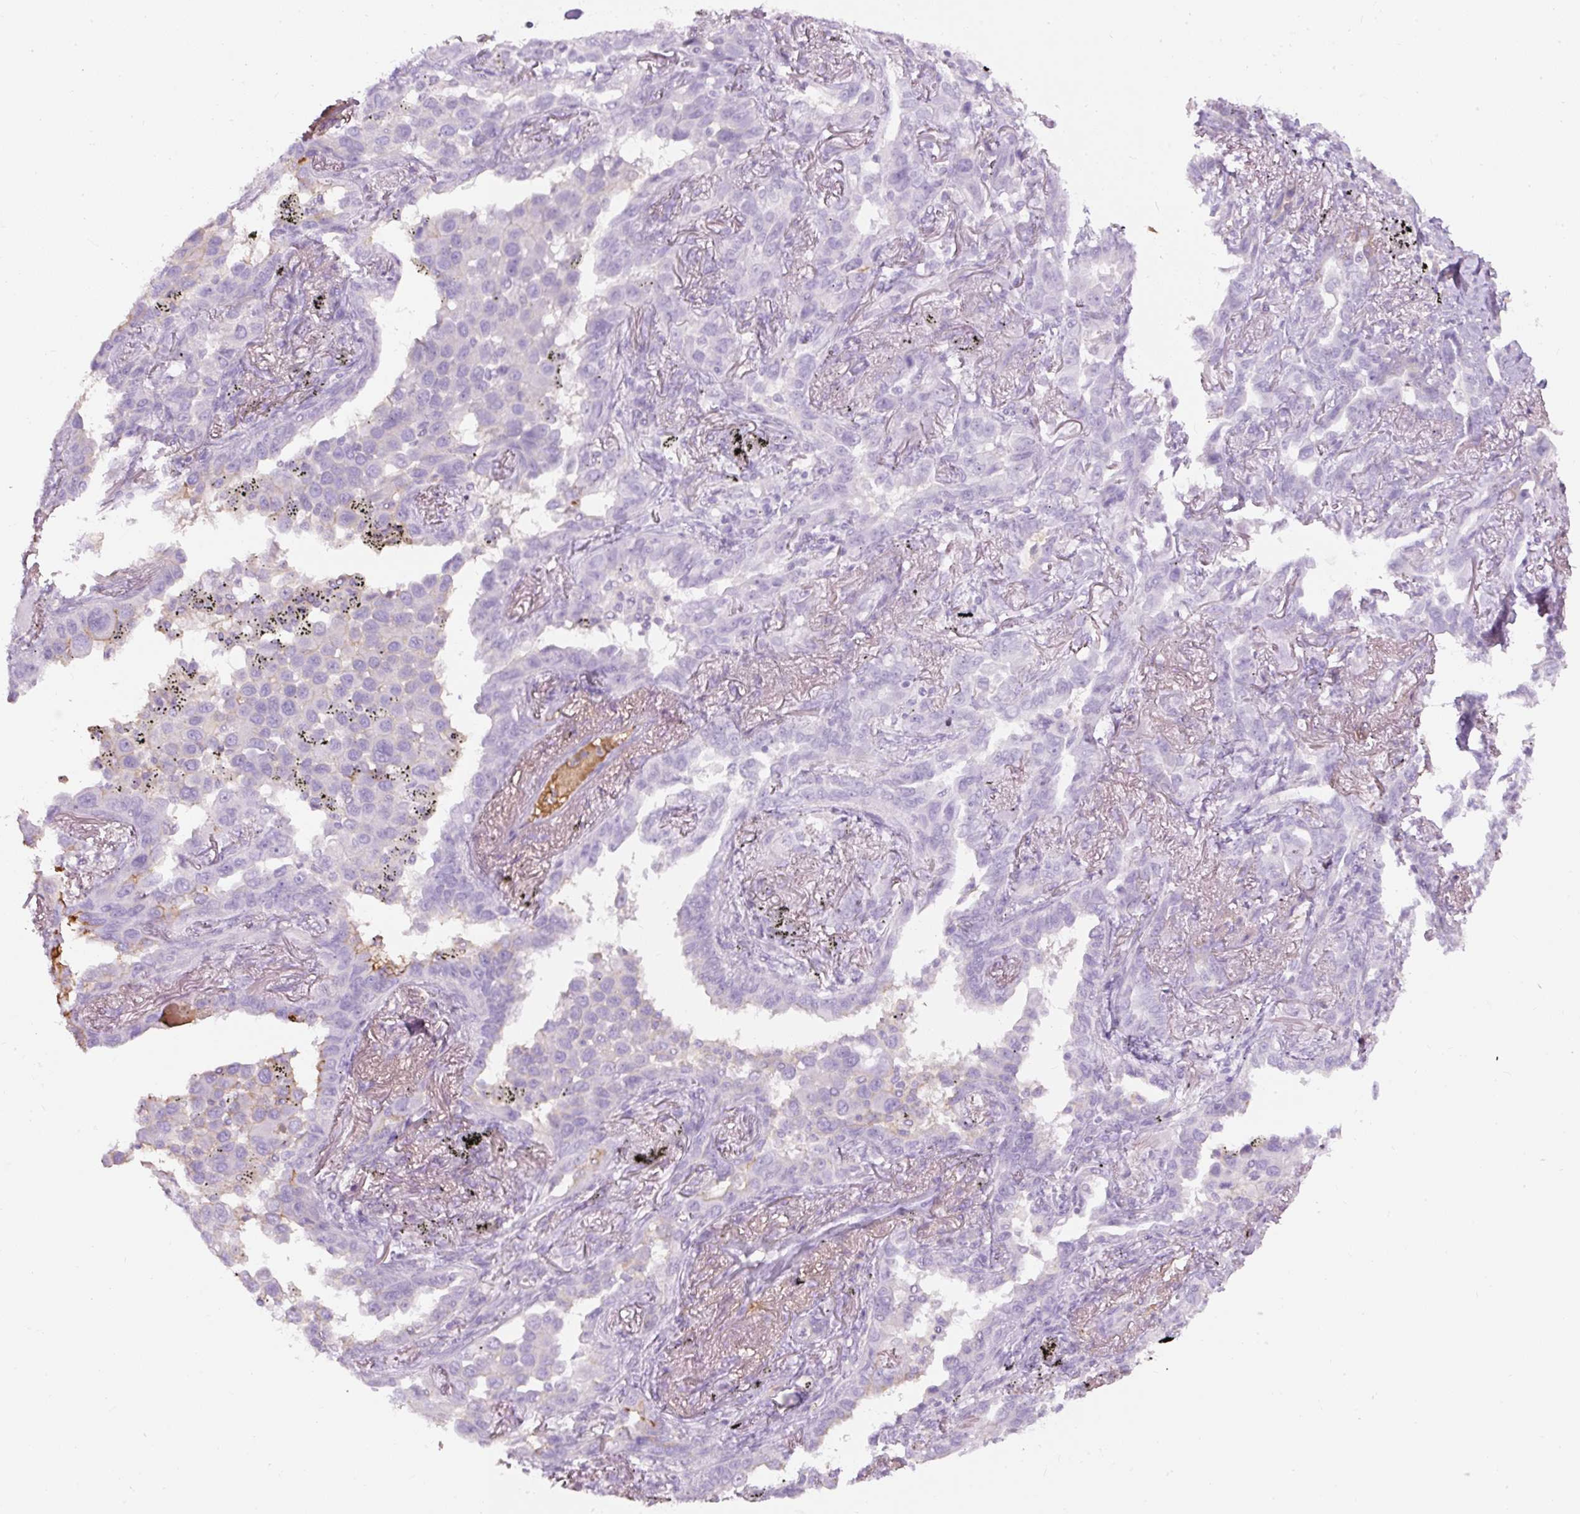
{"staining": {"intensity": "negative", "quantity": "none", "location": "none"}, "tissue": "lung cancer", "cell_type": "Tumor cells", "image_type": "cancer", "snomed": [{"axis": "morphology", "description": "Adenocarcinoma, NOS"}, {"axis": "topography", "description": "Lung"}], "caption": "Tumor cells show no significant expression in lung adenocarcinoma.", "gene": "APOA1", "patient": {"sex": "male", "age": 67}}